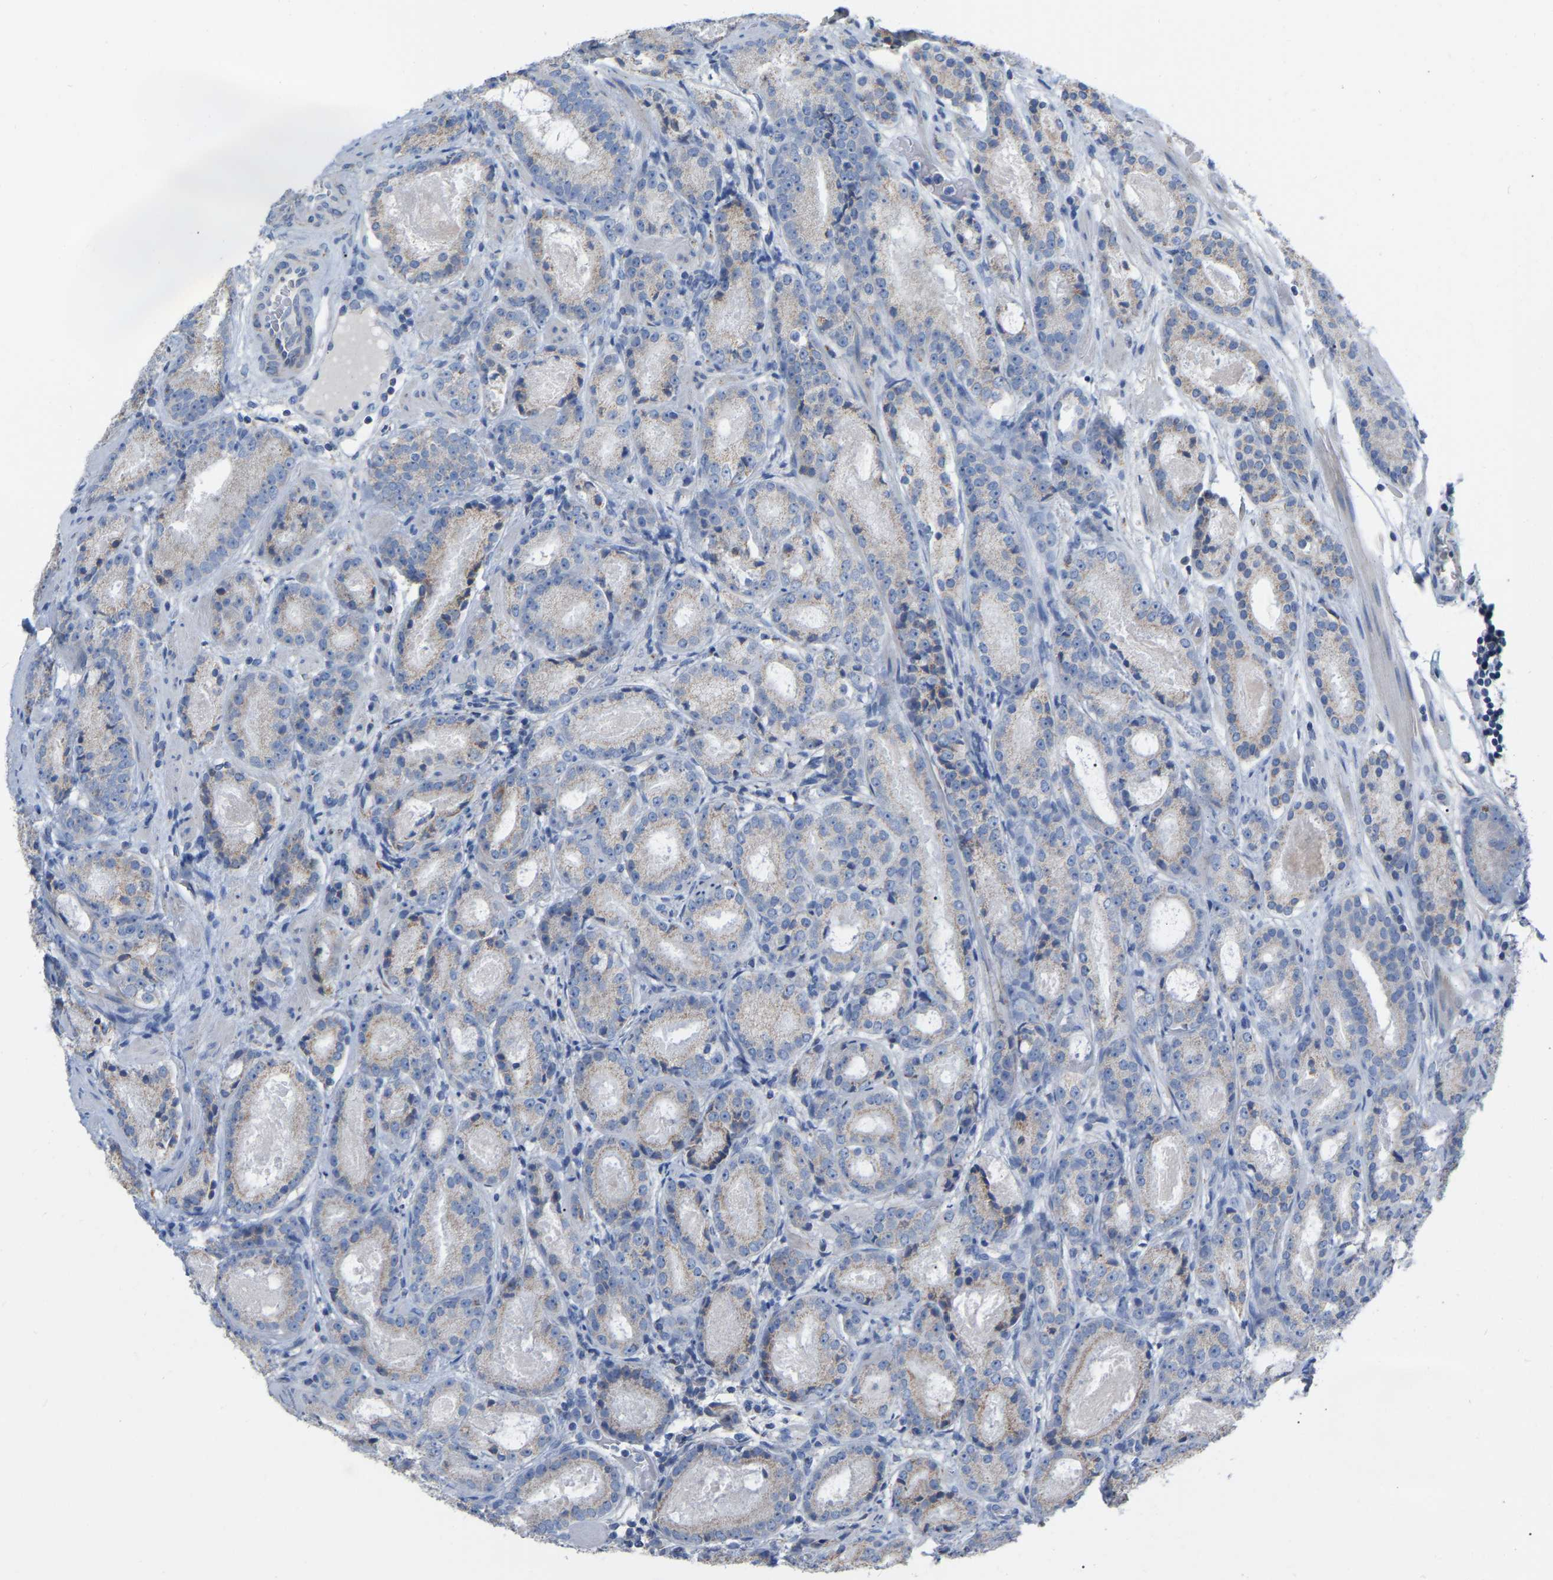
{"staining": {"intensity": "weak", "quantity": "<25%", "location": "cytoplasmic/membranous"}, "tissue": "prostate cancer", "cell_type": "Tumor cells", "image_type": "cancer", "snomed": [{"axis": "morphology", "description": "Adenocarcinoma, Low grade"}, {"axis": "topography", "description": "Prostate"}], "caption": "IHC histopathology image of prostate low-grade adenocarcinoma stained for a protein (brown), which demonstrates no positivity in tumor cells.", "gene": "CBLB", "patient": {"sex": "male", "age": 69}}